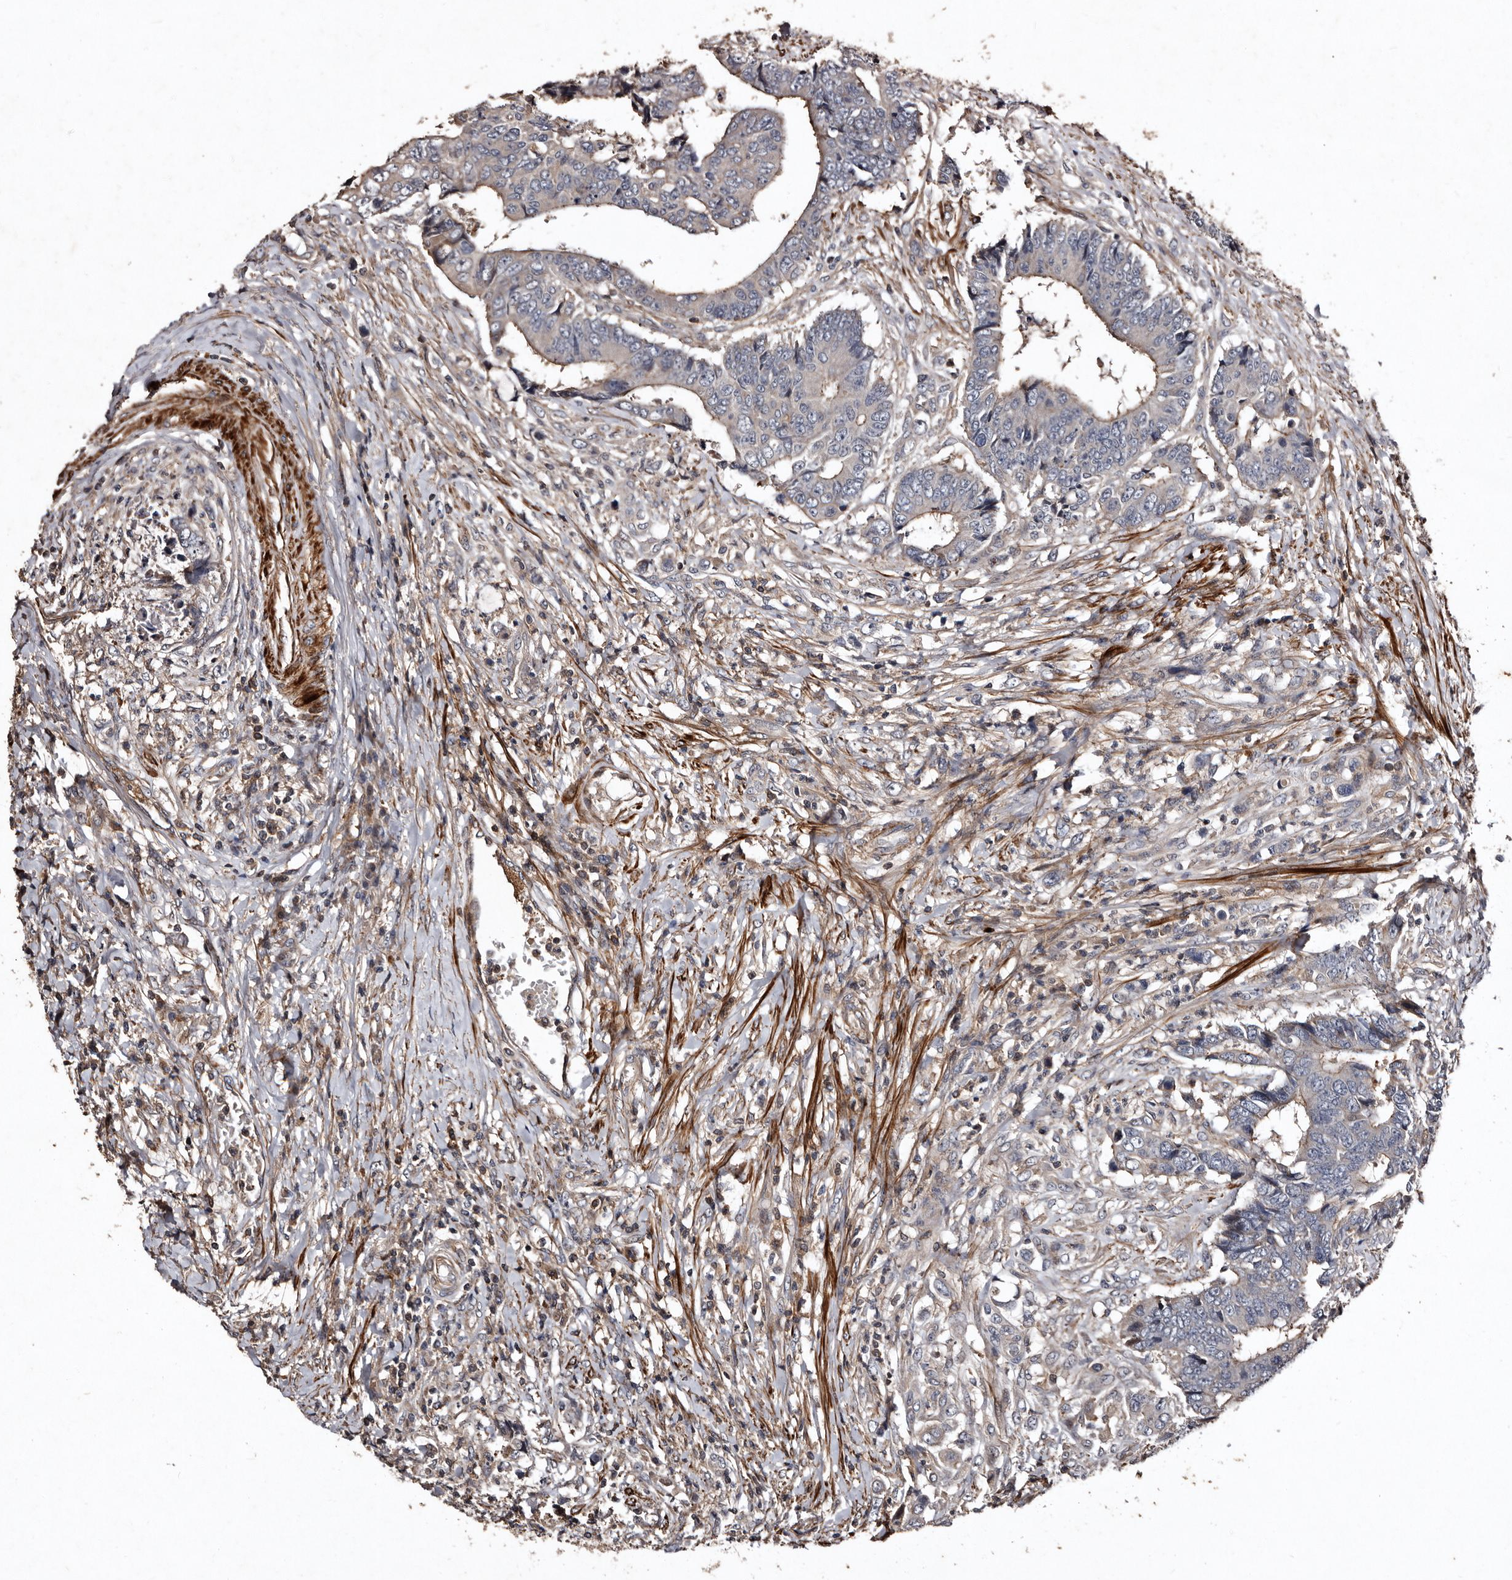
{"staining": {"intensity": "weak", "quantity": "<25%", "location": "cytoplasmic/membranous"}, "tissue": "colorectal cancer", "cell_type": "Tumor cells", "image_type": "cancer", "snomed": [{"axis": "morphology", "description": "Adenocarcinoma, NOS"}, {"axis": "topography", "description": "Rectum"}], "caption": "IHC micrograph of neoplastic tissue: human adenocarcinoma (colorectal) stained with DAB shows no significant protein staining in tumor cells.", "gene": "PRKD3", "patient": {"sex": "male", "age": 84}}